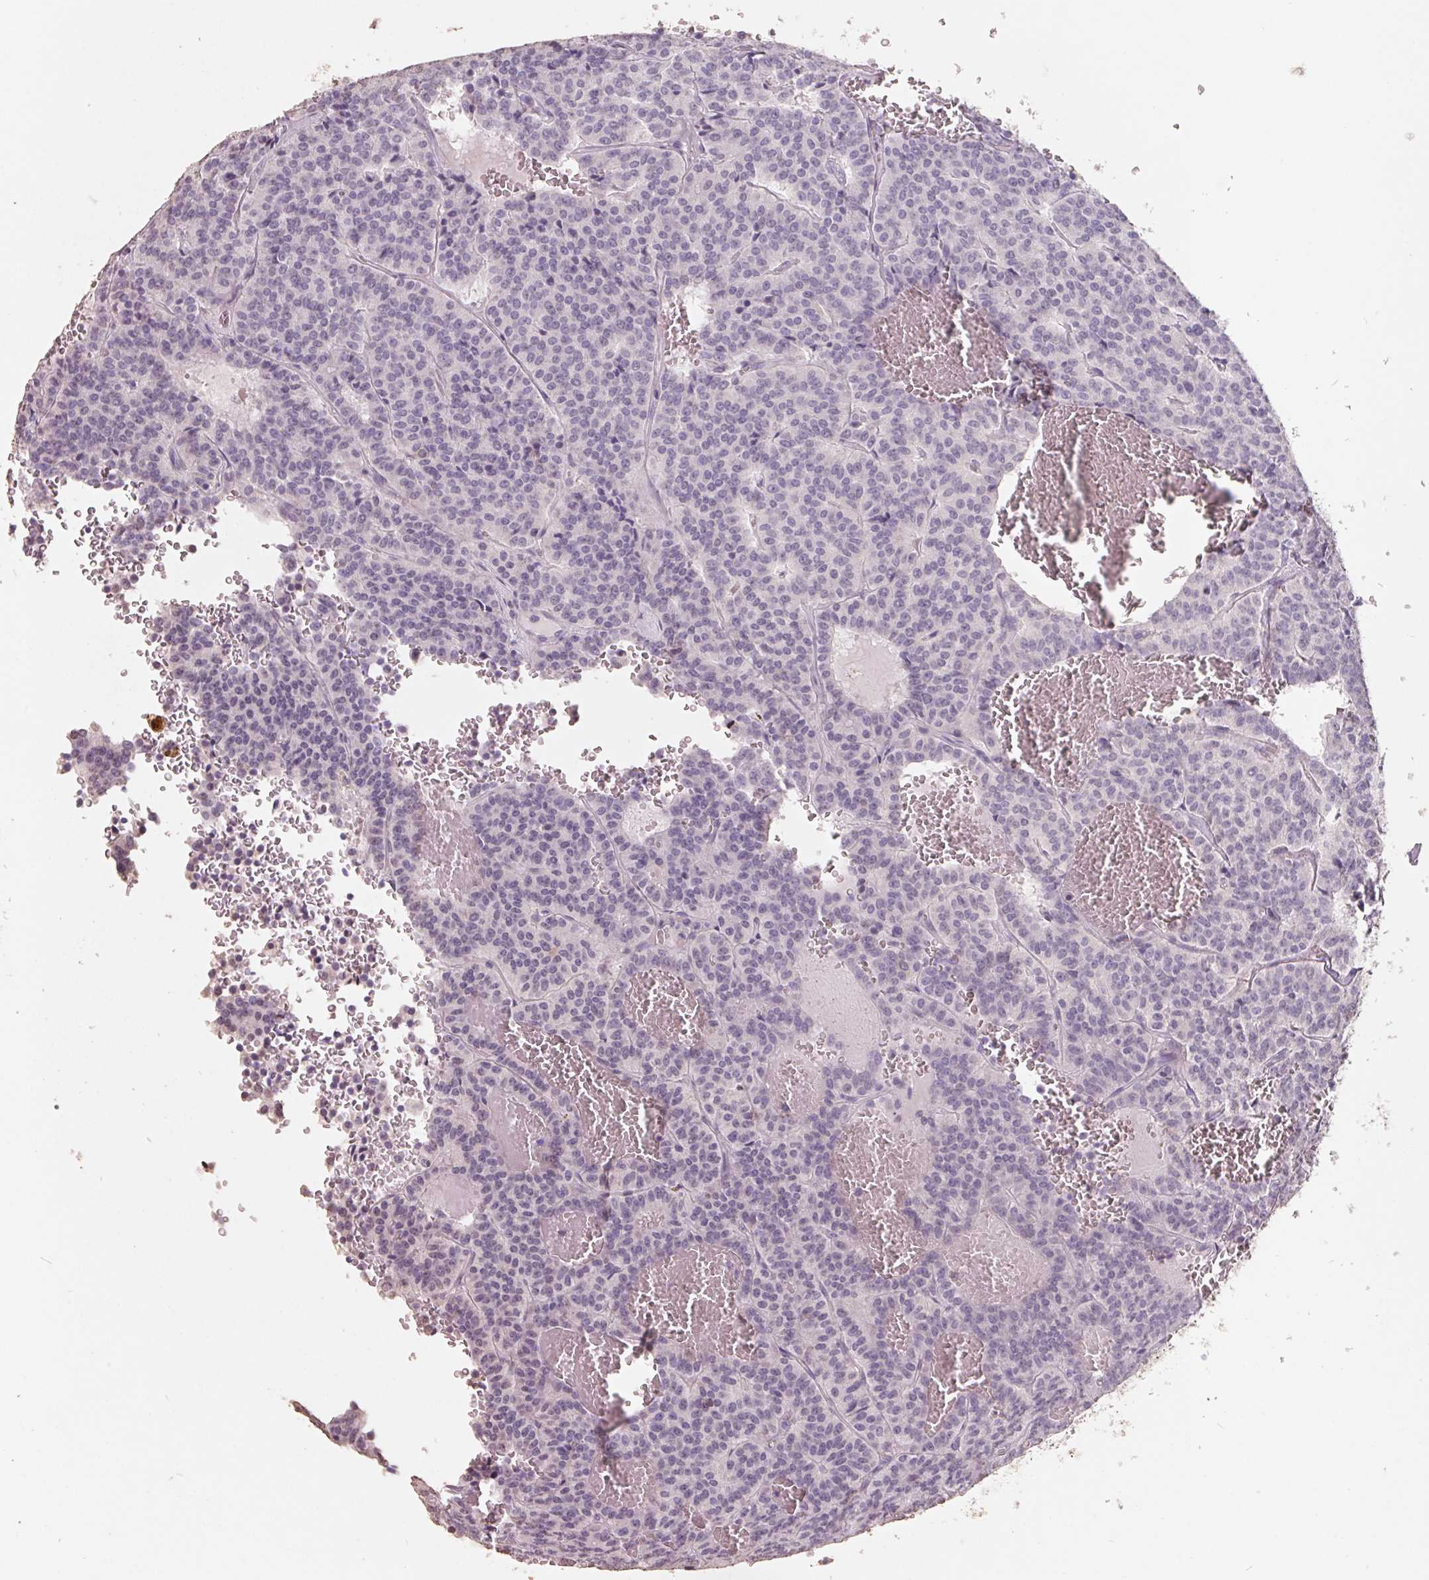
{"staining": {"intensity": "negative", "quantity": "none", "location": "none"}, "tissue": "carcinoid", "cell_type": "Tumor cells", "image_type": "cancer", "snomed": [{"axis": "morphology", "description": "Carcinoid, malignant, NOS"}, {"axis": "topography", "description": "Lung"}], "caption": "Tumor cells are negative for brown protein staining in malignant carcinoid.", "gene": "FTCD", "patient": {"sex": "male", "age": 70}}